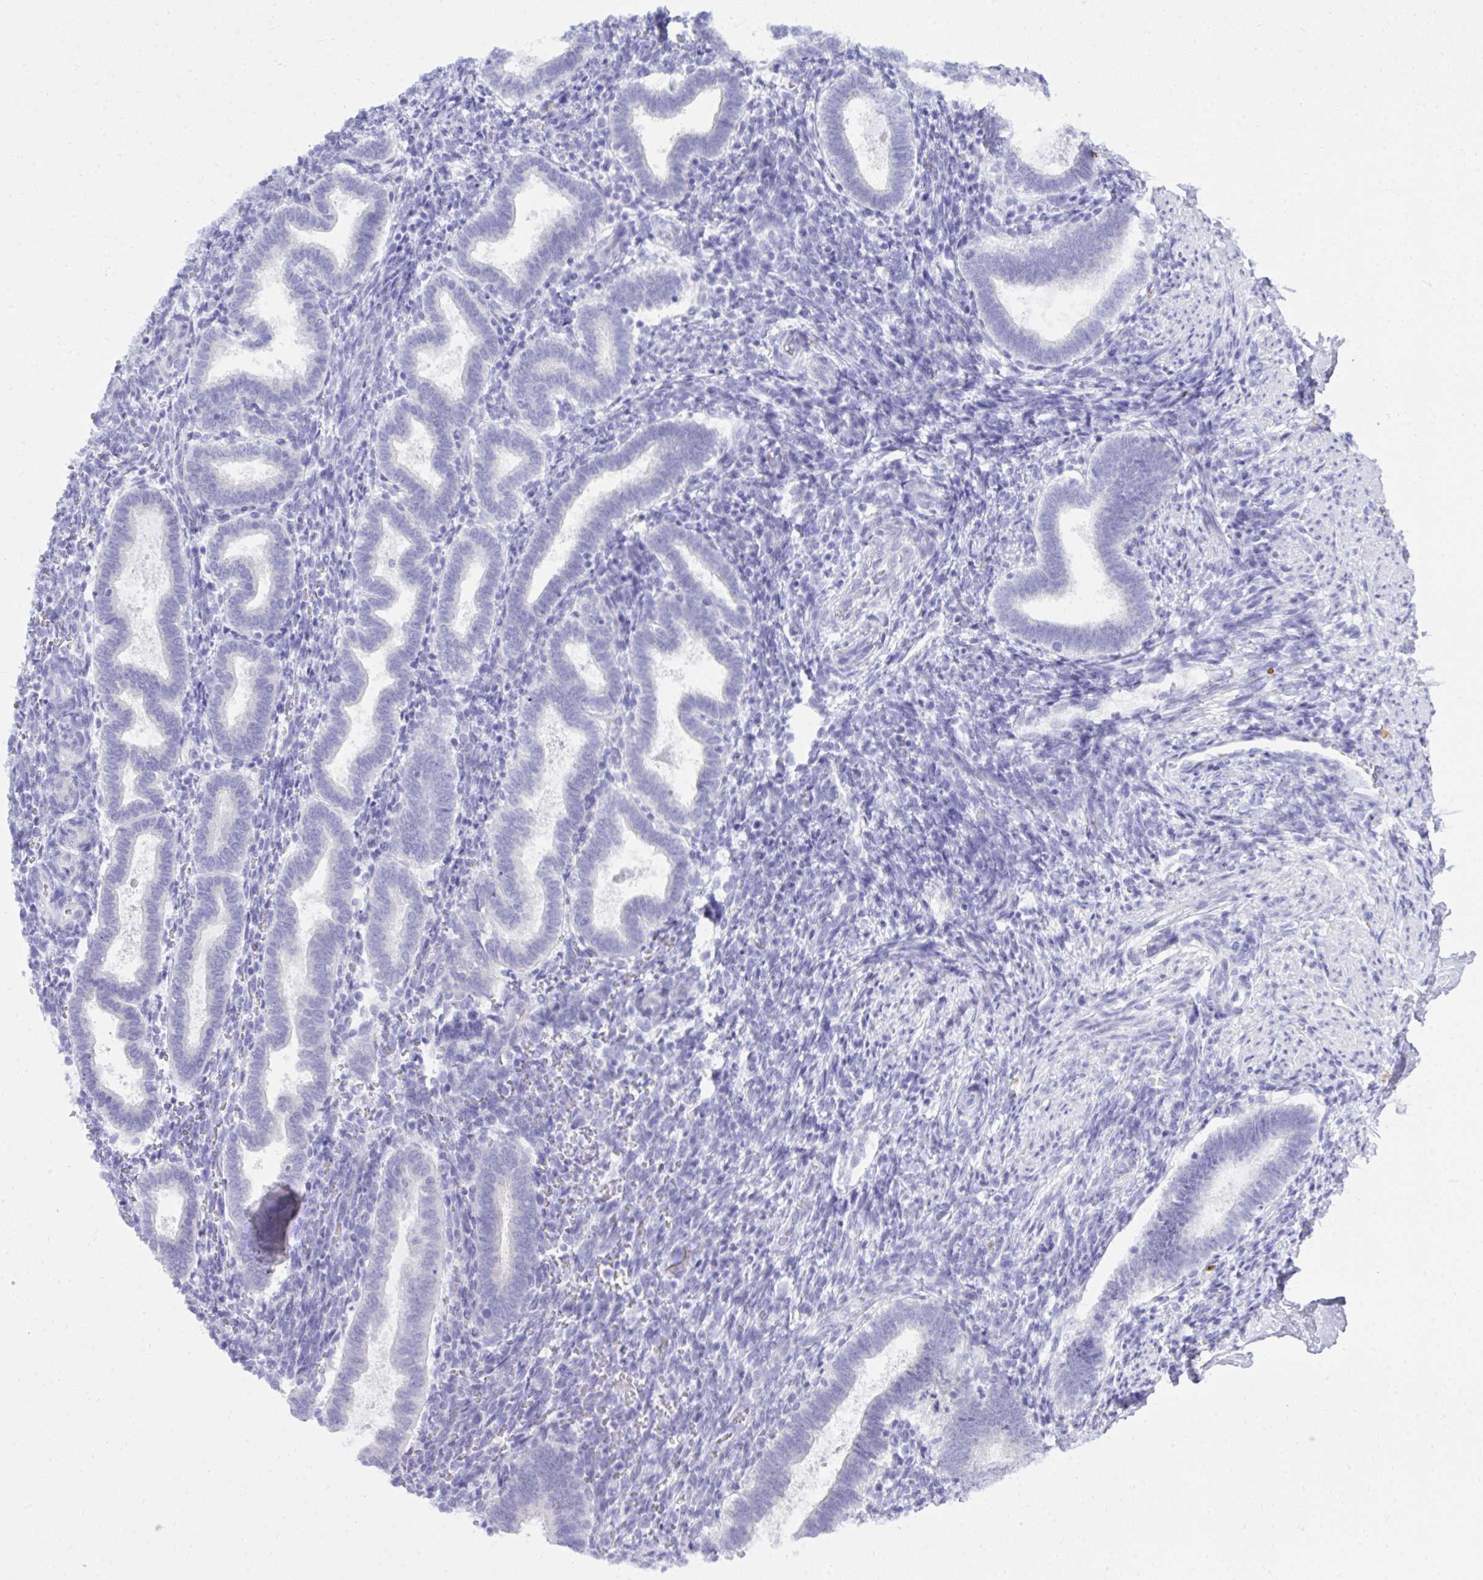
{"staining": {"intensity": "negative", "quantity": "none", "location": "none"}, "tissue": "endometrium", "cell_type": "Cells in endometrial stroma", "image_type": "normal", "snomed": [{"axis": "morphology", "description": "Normal tissue, NOS"}, {"axis": "topography", "description": "Endometrium"}], "caption": "A micrograph of human endometrium is negative for staining in cells in endometrial stroma. (DAB (3,3'-diaminobenzidine) immunohistochemistry (IHC) with hematoxylin counter stain).", "gene": "PSD", "patient": {"sex": "female", "age": 34}}